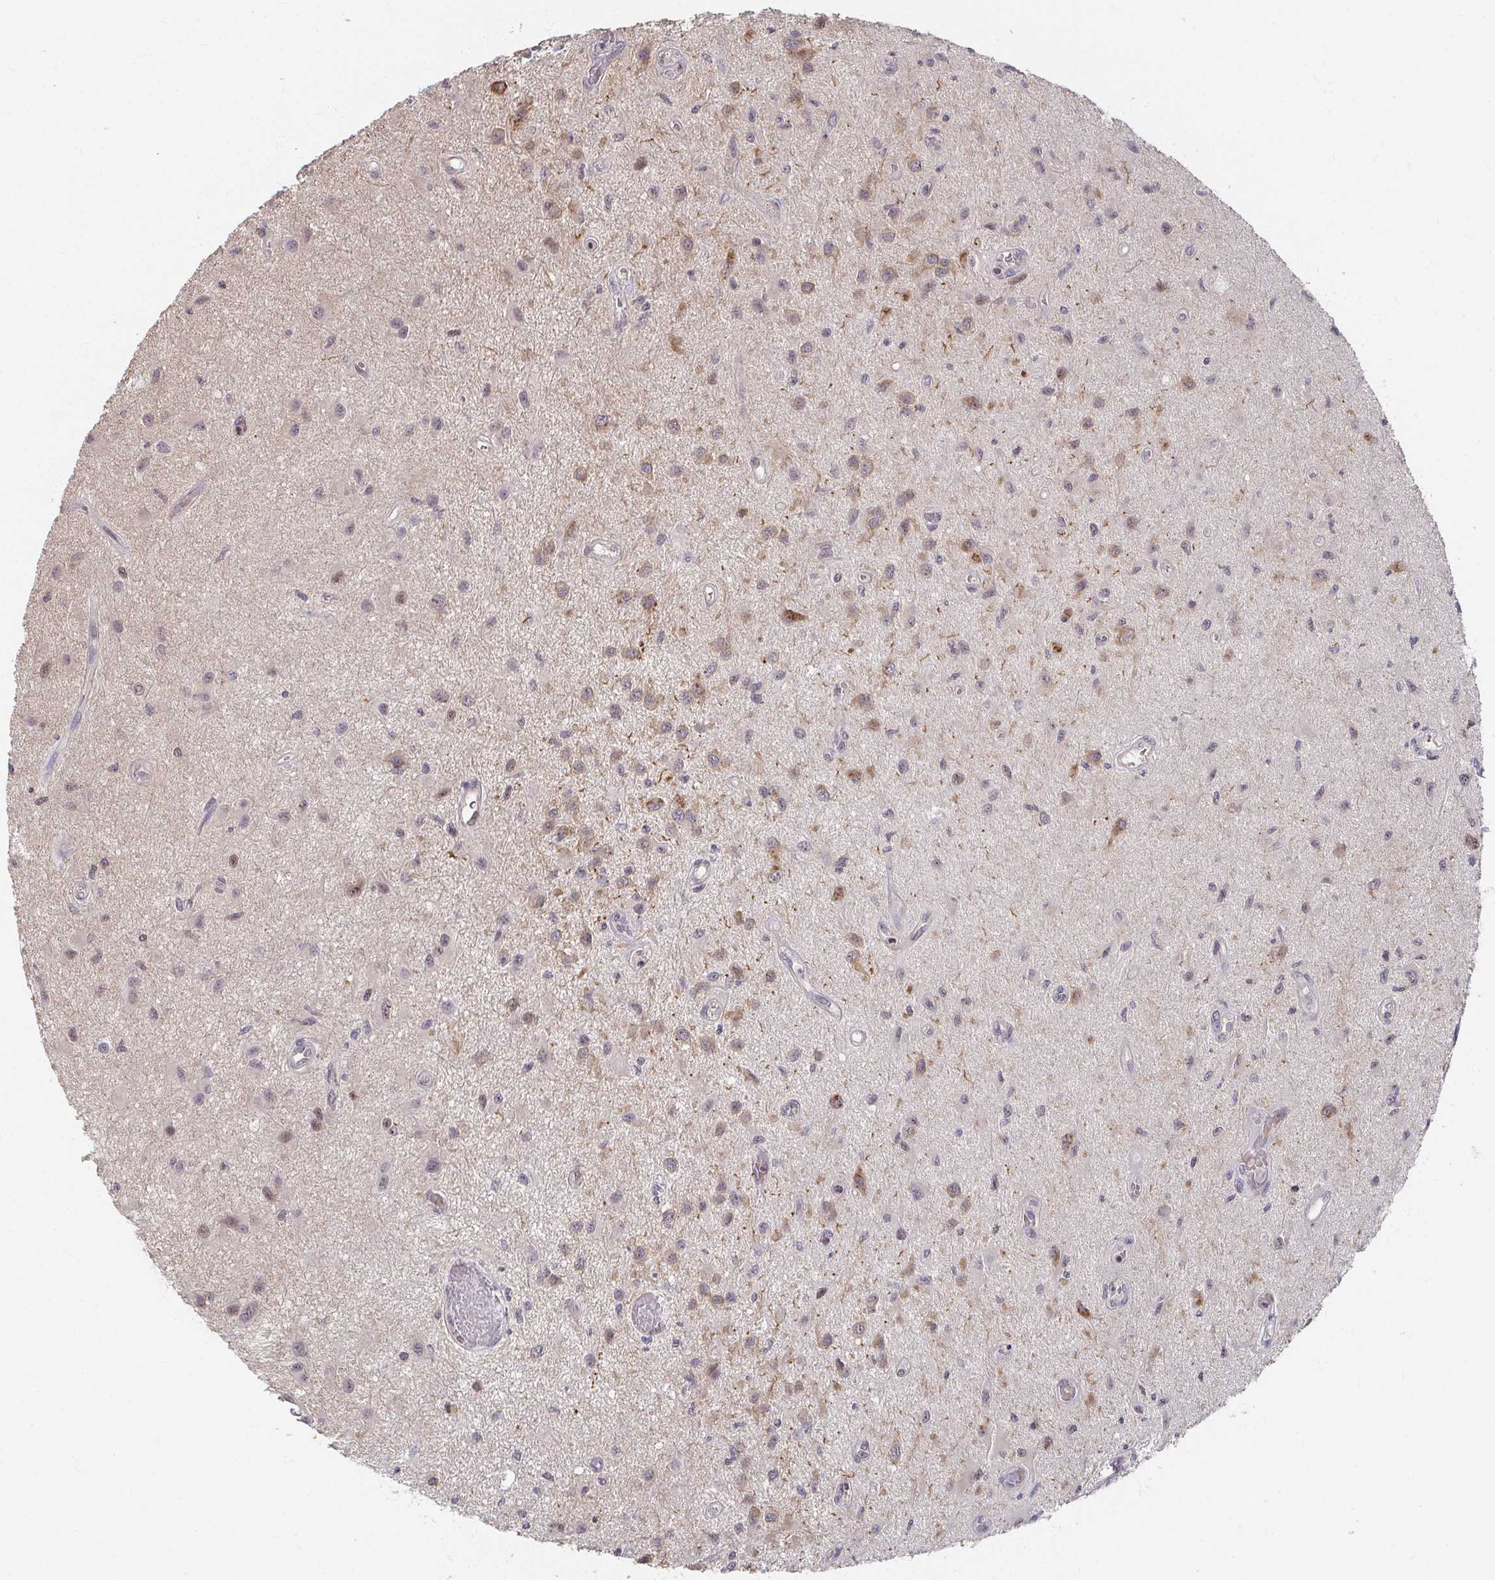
{"staining": {"intensity": "weak", "quantity": "<25%", "location": "cytoplasmic/membranous"}, "tissue": "glioma", "cell_type": "Tumor cells", "image_type": "cancer", "snomed": [{"axis": "morphology", "description": "Glioma, malignant, High grade"}, {"axis": "topography", "description": "Brain"}], "caption": "High power microscopy image of an IHC histopathology image of malignant glioma (high-grade), revealing no significant positivity in tumor cells. (Brightfield microscopy of DAB IHC at high magnification).", "gene": "ANK3", "patient": {"sex": "male", "age": 67}}